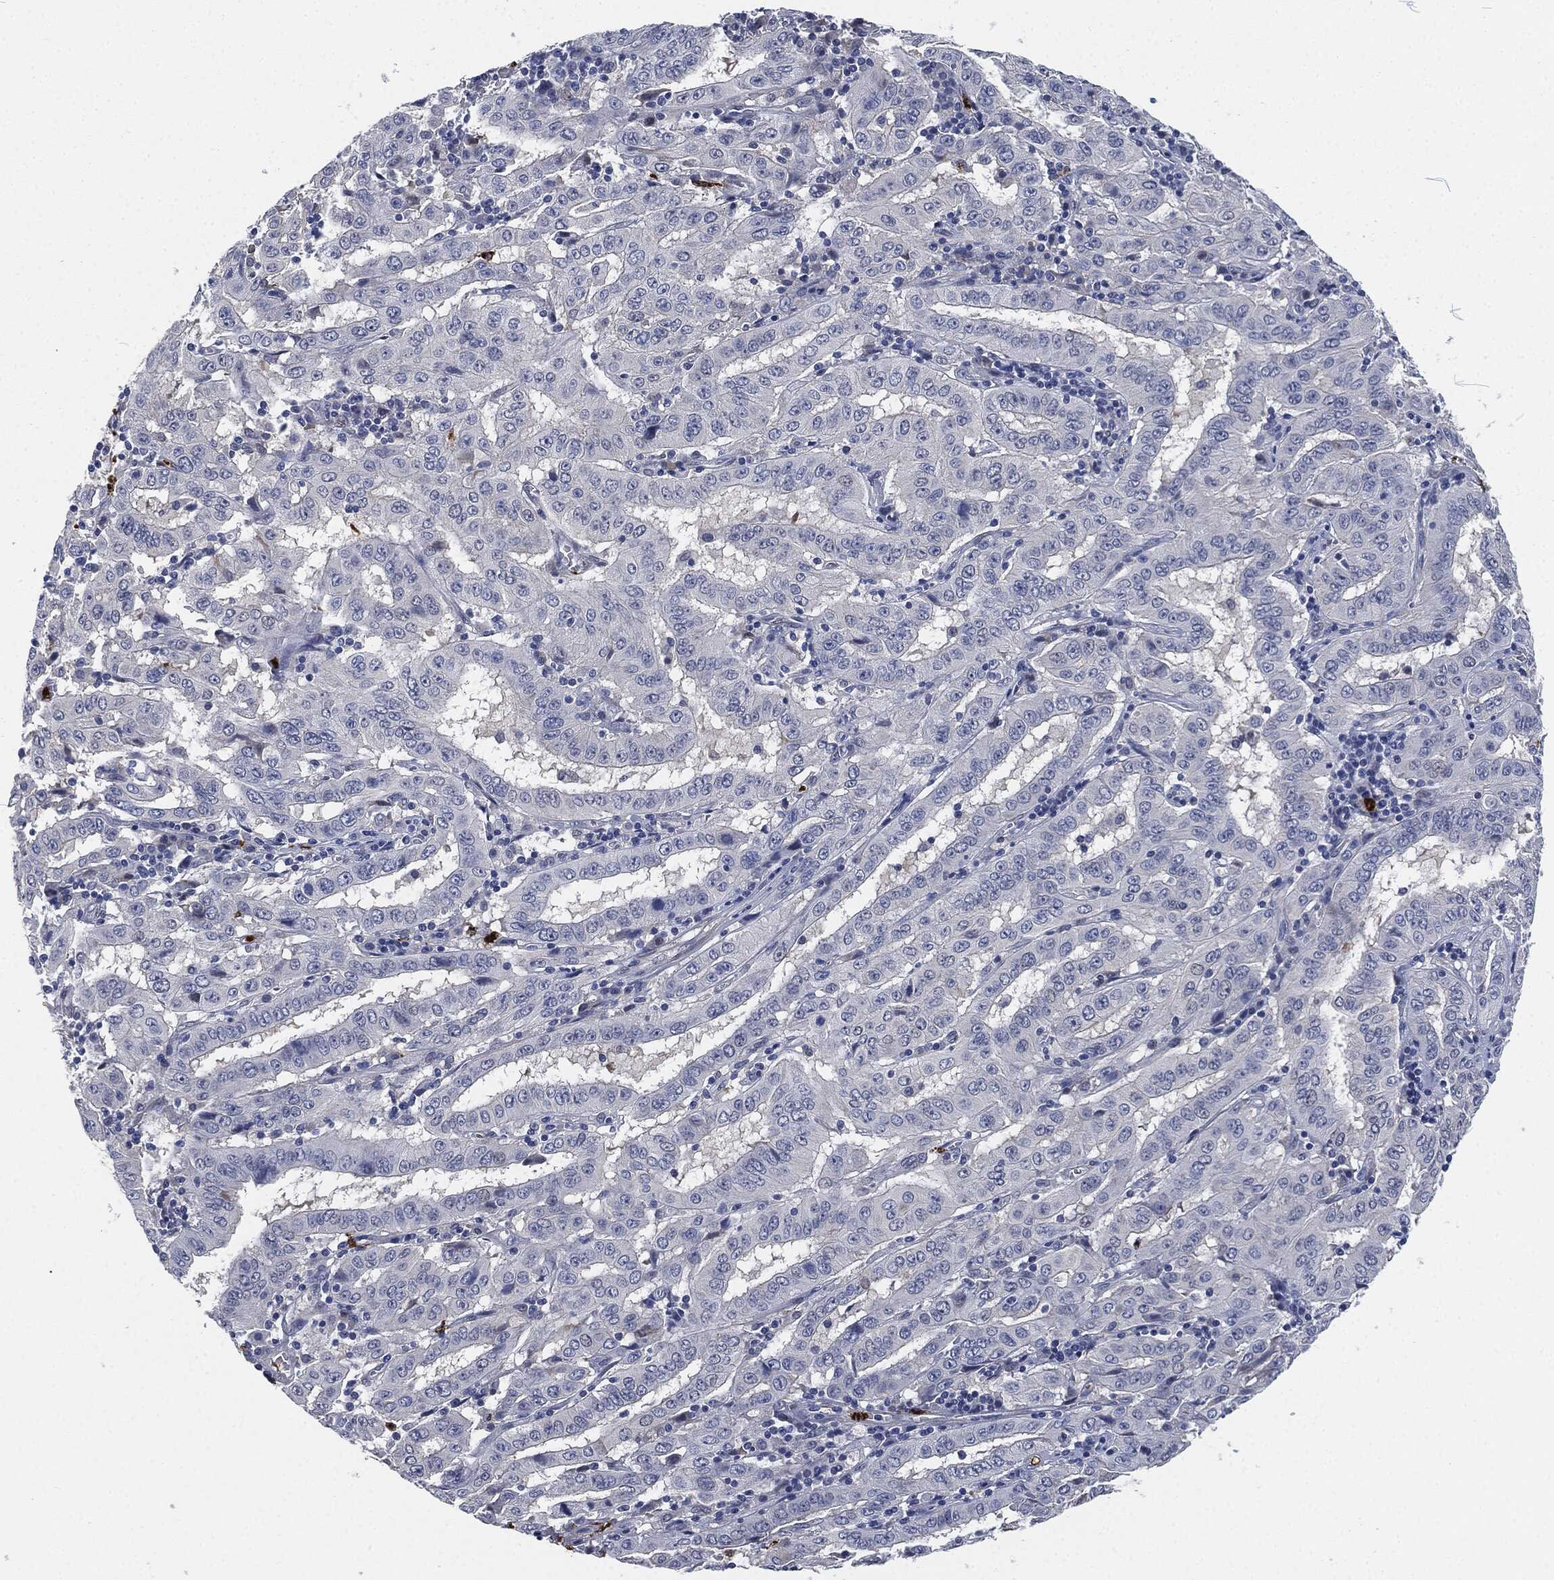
{"staining": {"intensity": "negative", "quantity": "none", "location": "none"}, "tissue": "pancreatic cancer", "cell_type": "Tumor cells", "image_type": "cancer", "snomed": [{"axis": "morphology", "description": "Adenocarcinoma, NOS"}, {"axis": "topography", "description": "Pancreas"}], "caption": "A photomicrograph of pancreatic adenocarcinoma stained for a protein exhibits no brown staining in tumor cells.", "gene": "MPO", "patient": {"sex": "male", "age": 63}}